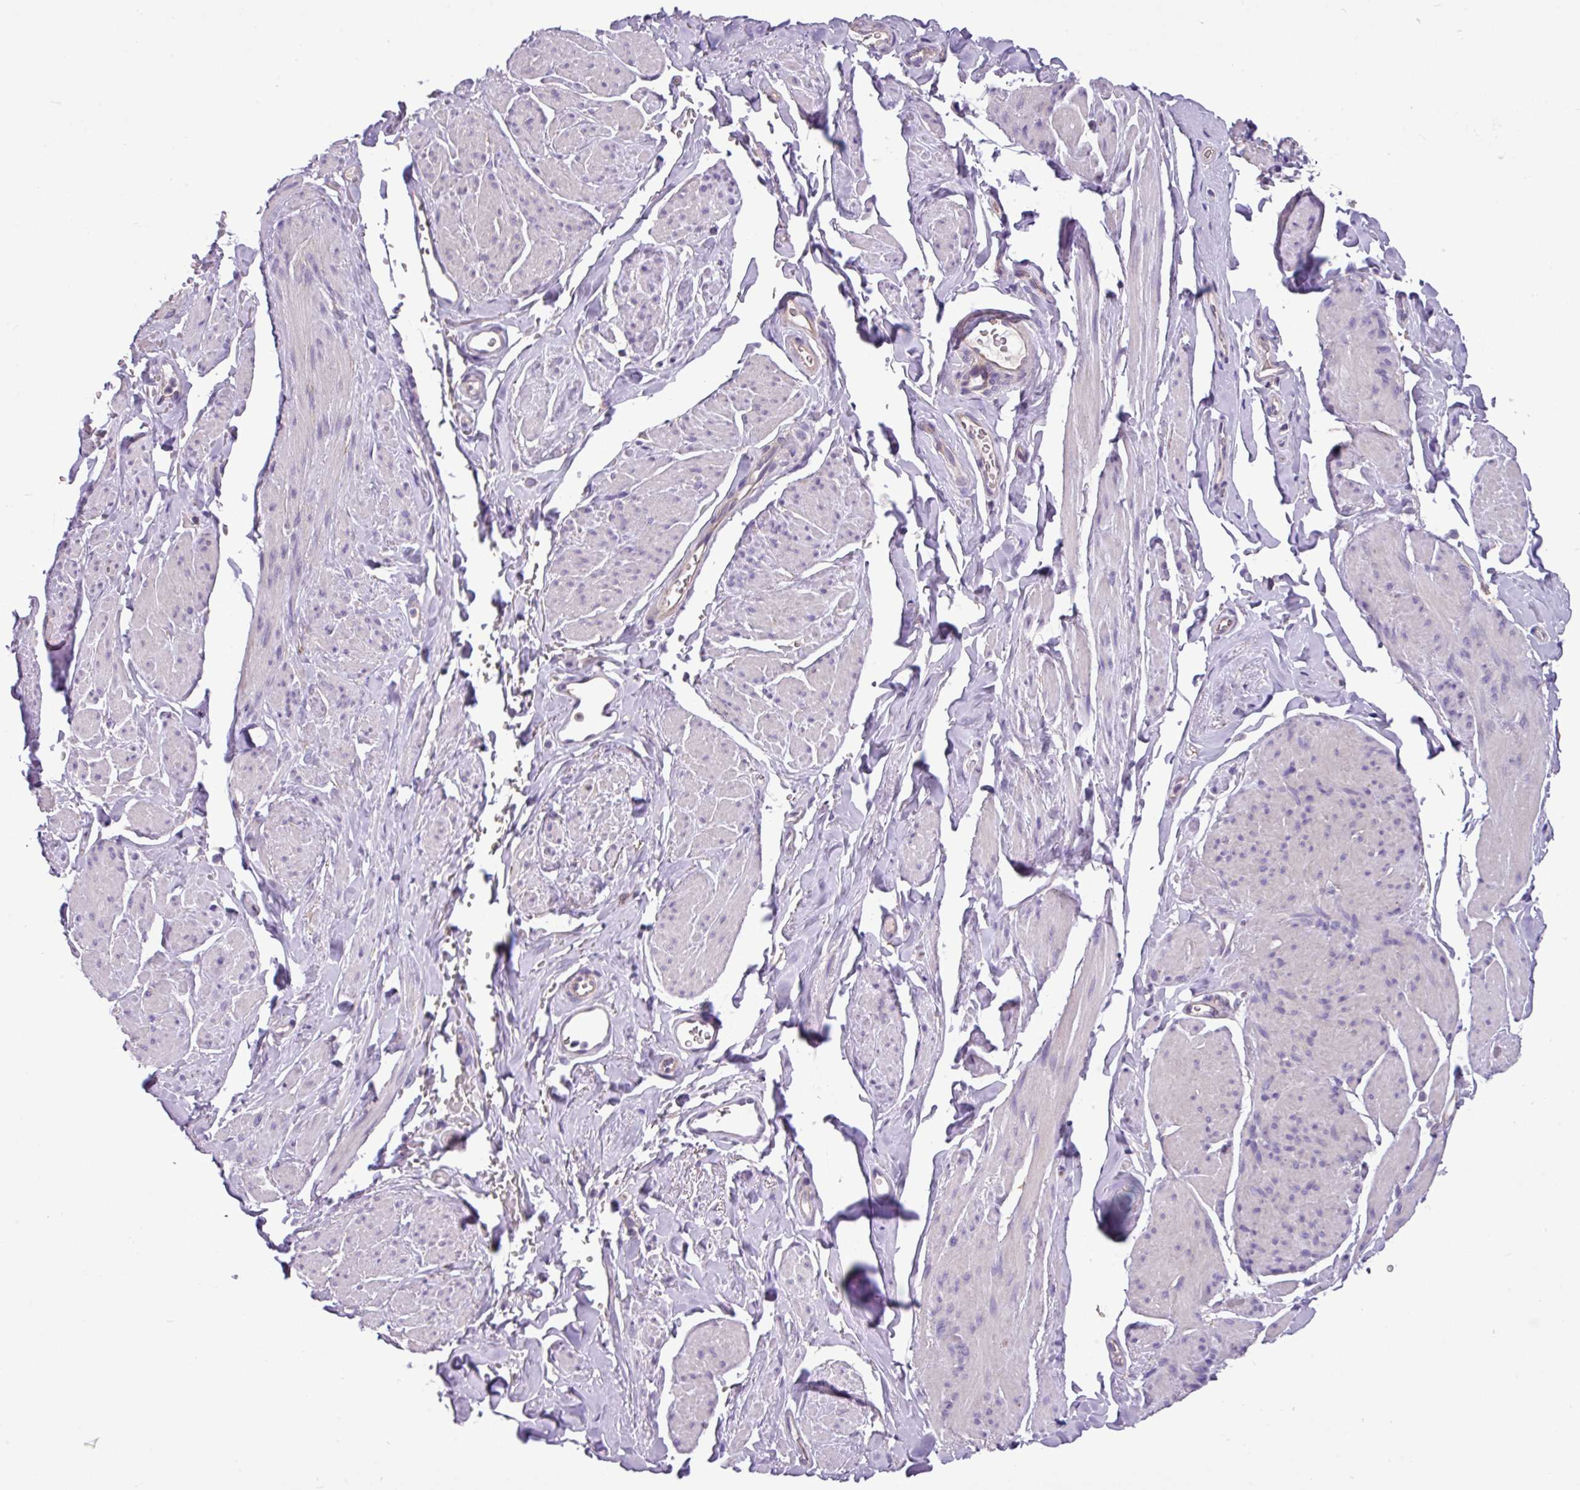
{"staining": {"intensity": "negative", "quantity": "none", "location": "none"}, "tissue": "smooth muscle", "cell_type": "Smooth muscle cells", "image_type": "normal", "snomed": [{"axis": "morphology", "description": "Normal tissue, NOS"}, {"axis": "topography", "description": "Smooth muscle"}, {"axis": "topography", "description": "Peripheral nerve tissue"}], "caption": "This histopathology image is of benign smooth muscle stained with immunohistochemistry to label a protein in brown with the nuclei are counter-stained blue. There is no staining in smooth muscle cells.", "gene": "SLC23A2", "patient": {"sex": "male", "age": 69}}